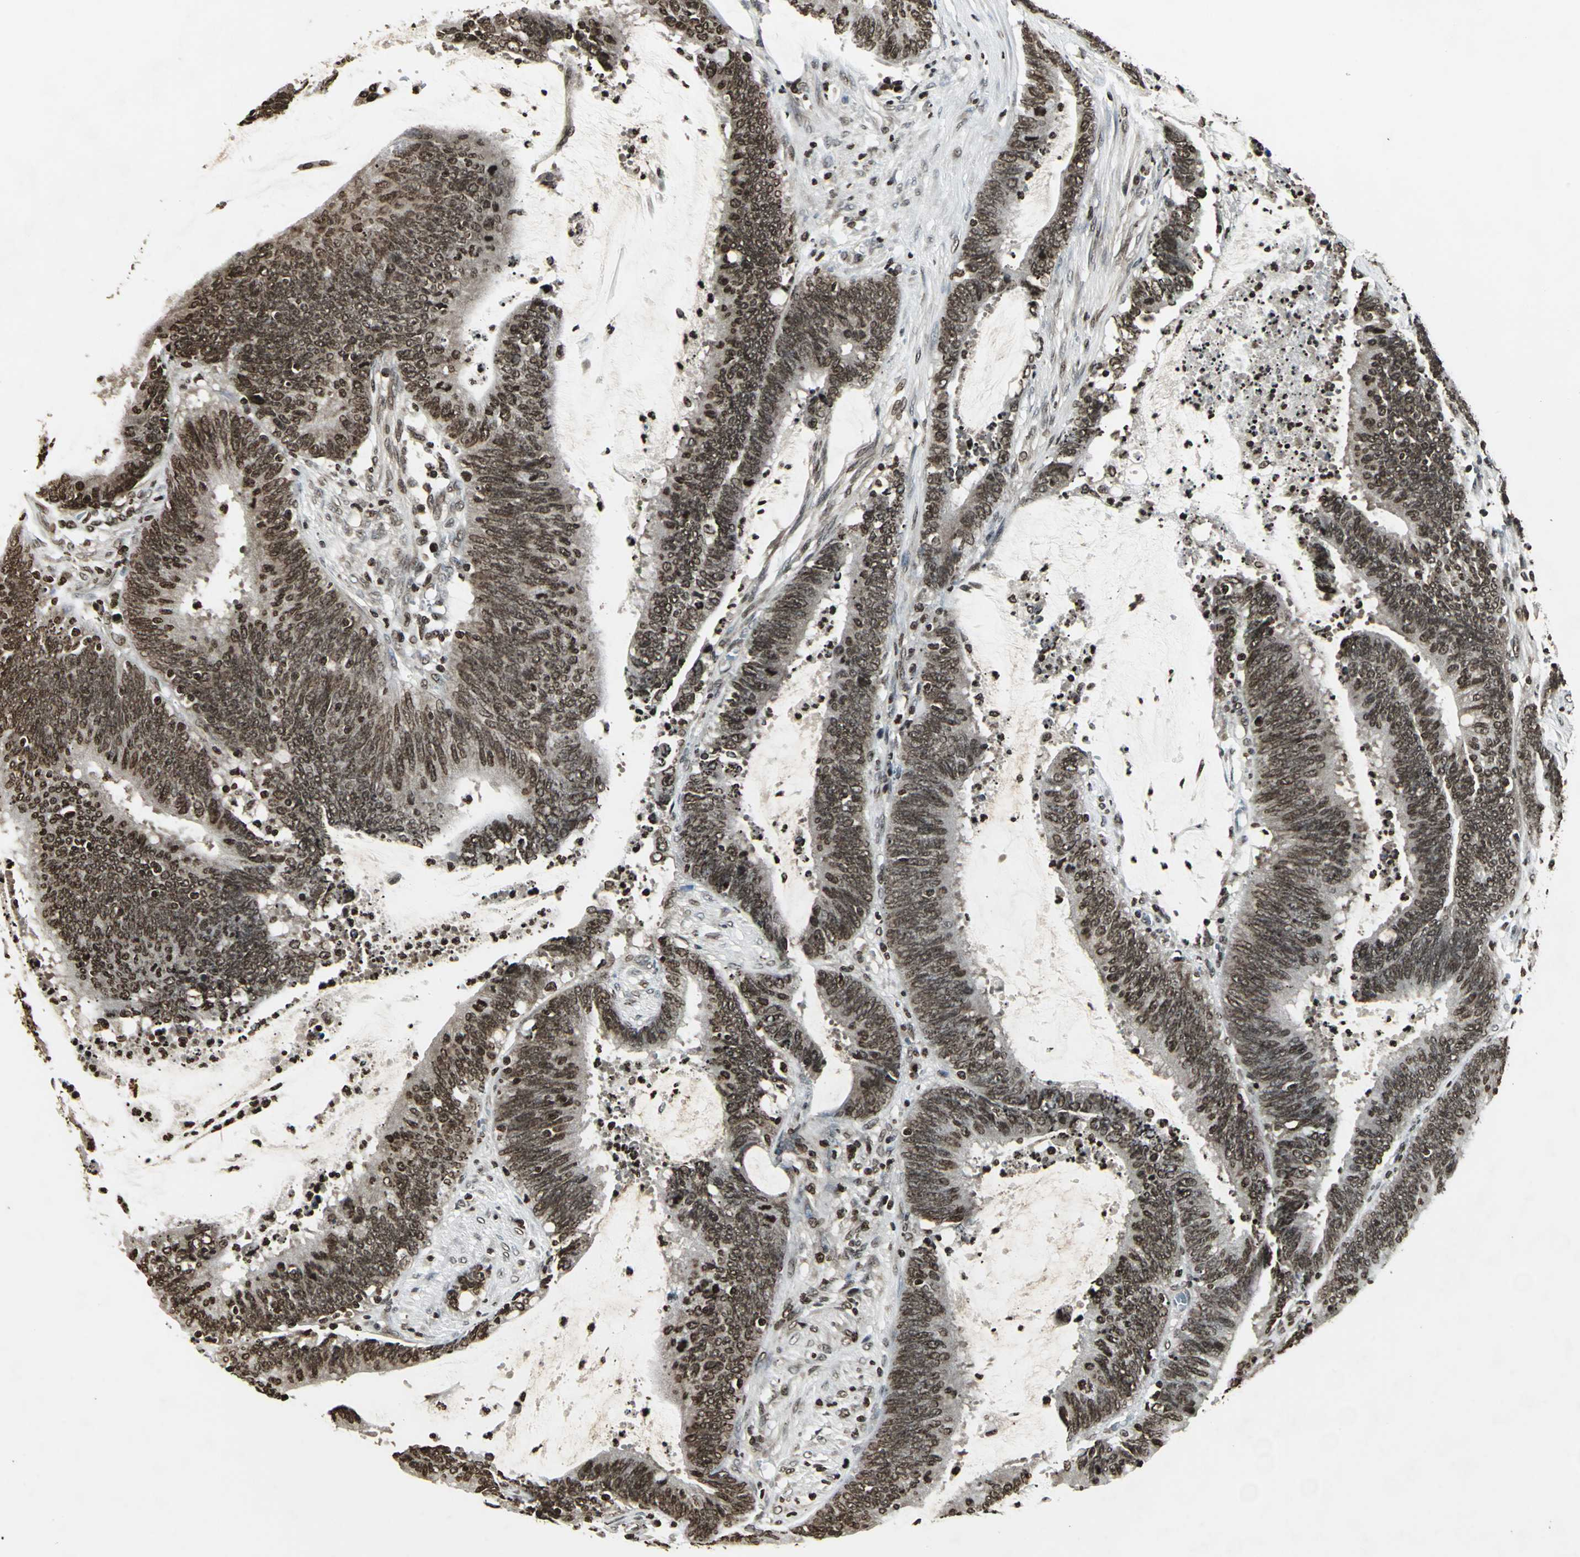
{"staining": {"intensity": "strong", "quantity": ">75%", "location": "nuclear"}, "tissue": "colorectal cancer", "cell_type": "Tumor cells", "image_type": "cancer", "snomed": [{"axis": "morphology", "description": "Adenocarcinoma, NOS"}, {"axis": "topography", "description": "Rectum"}], "caption": "Immunohistochemical staining of colorectal cancer reveals high levels of strong nuclear expression in about >75% of tumor cells. Nuclei are stained in blue.", "gene": "AHR", "patient": {"sex": "female", "age": 66}}